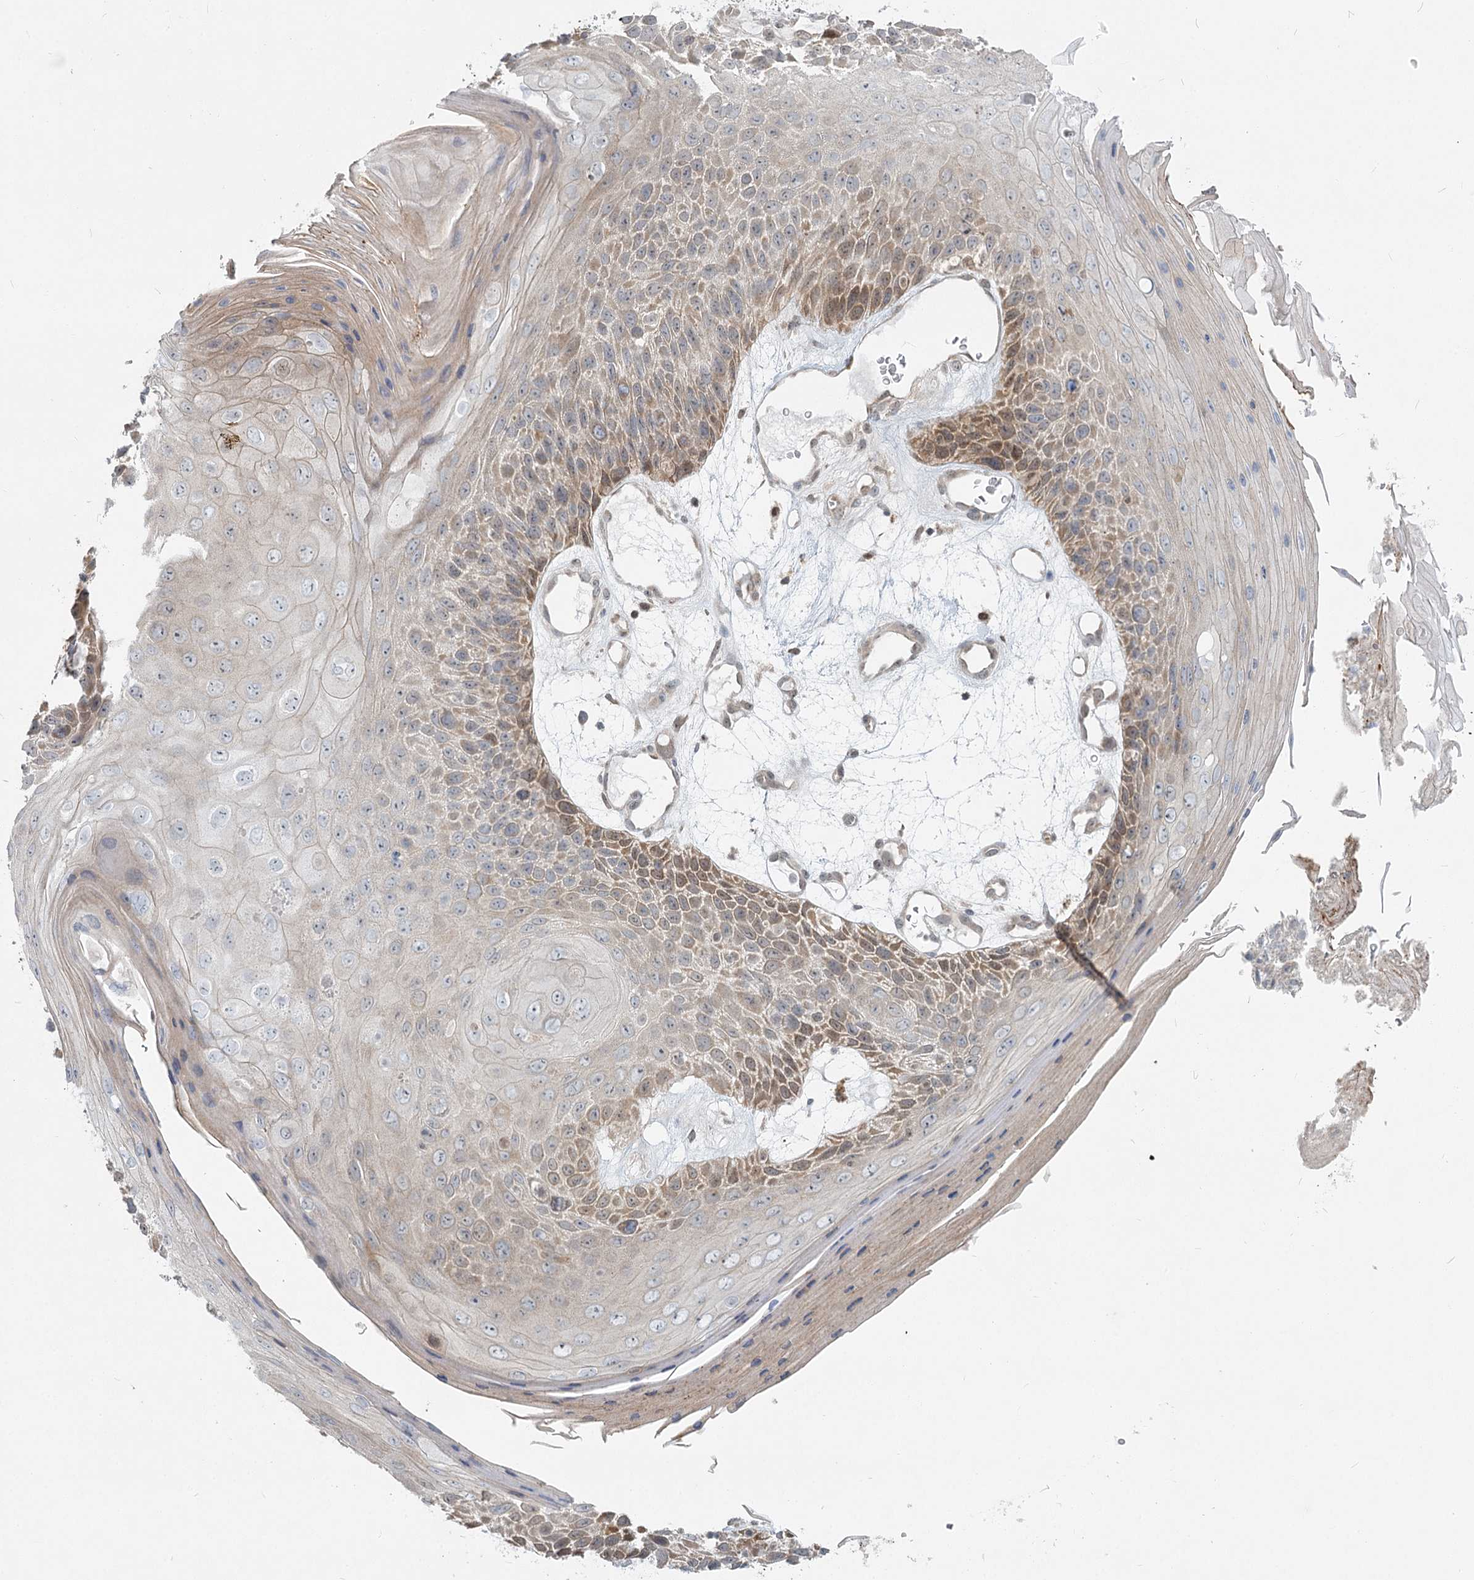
{"staining": {"intensity": "moderate", "quantity": ">75%", "location": "cytoplasmic/membranous"}, "tissue": "skin cancer", "cell_type": "Tumor cells", "image_type": "cancer", "snomed": [{"axis": "morphology", "description": "Squamous cell carcinoma, NOS"}, {"axis": "topography", "description": "Skin"}], "caption": "A photomicrograph of human skin cancer (squamous cell carcinoma) stained for a protein exhibits moderate cytoplasmic/membranous brown staining in tumor cells.", "gene": "THNSL1", "patient": {"sex": "female", "age": 88}}